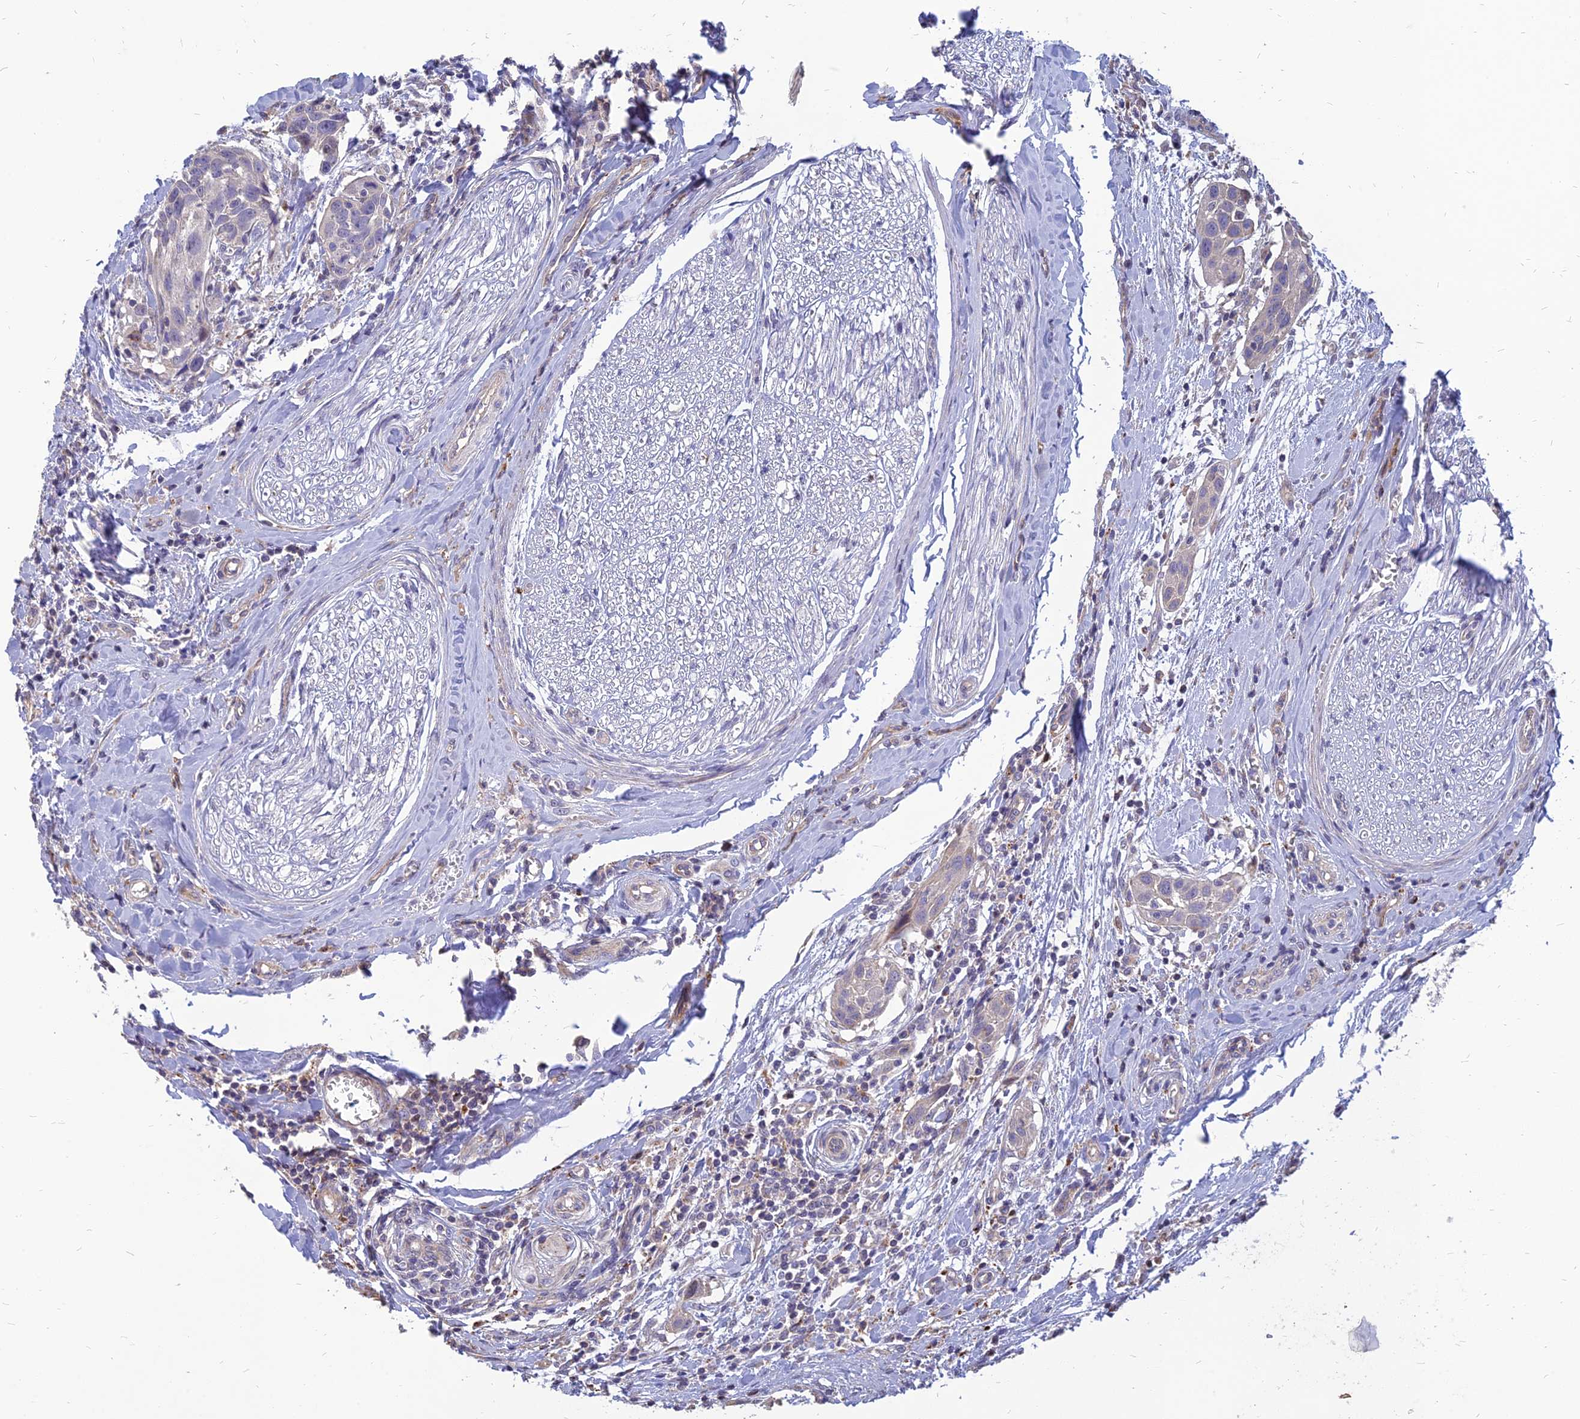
{"staining": {"intensity": "negative", "quantity": "none", "location": "none"}, "tissue": "head and neck cancer", "cell_type": "Tumor cells", "image_type": "cancer", "snomed": [{"axis": "morphology", "description": "Squamous cell carcinoma, NOS"}, {"axis": "topography", "description": "Oral tissue"}, {"axis": "topography", "description": "Head-Neck"}], "caption": "Immunohistochemistry (IHC) image of neoplastic tissue: head and neck cancer (squamous cell carcinoma) stained with DAB (3,3'-diaminobenzidine) exhibits no significant protein positivity in tumor cells. (Brightfield microscopy of DAB IHC at high magnification).", "gene": "ST3GAL6", "patient": {"sex": "female", "age": 50}}